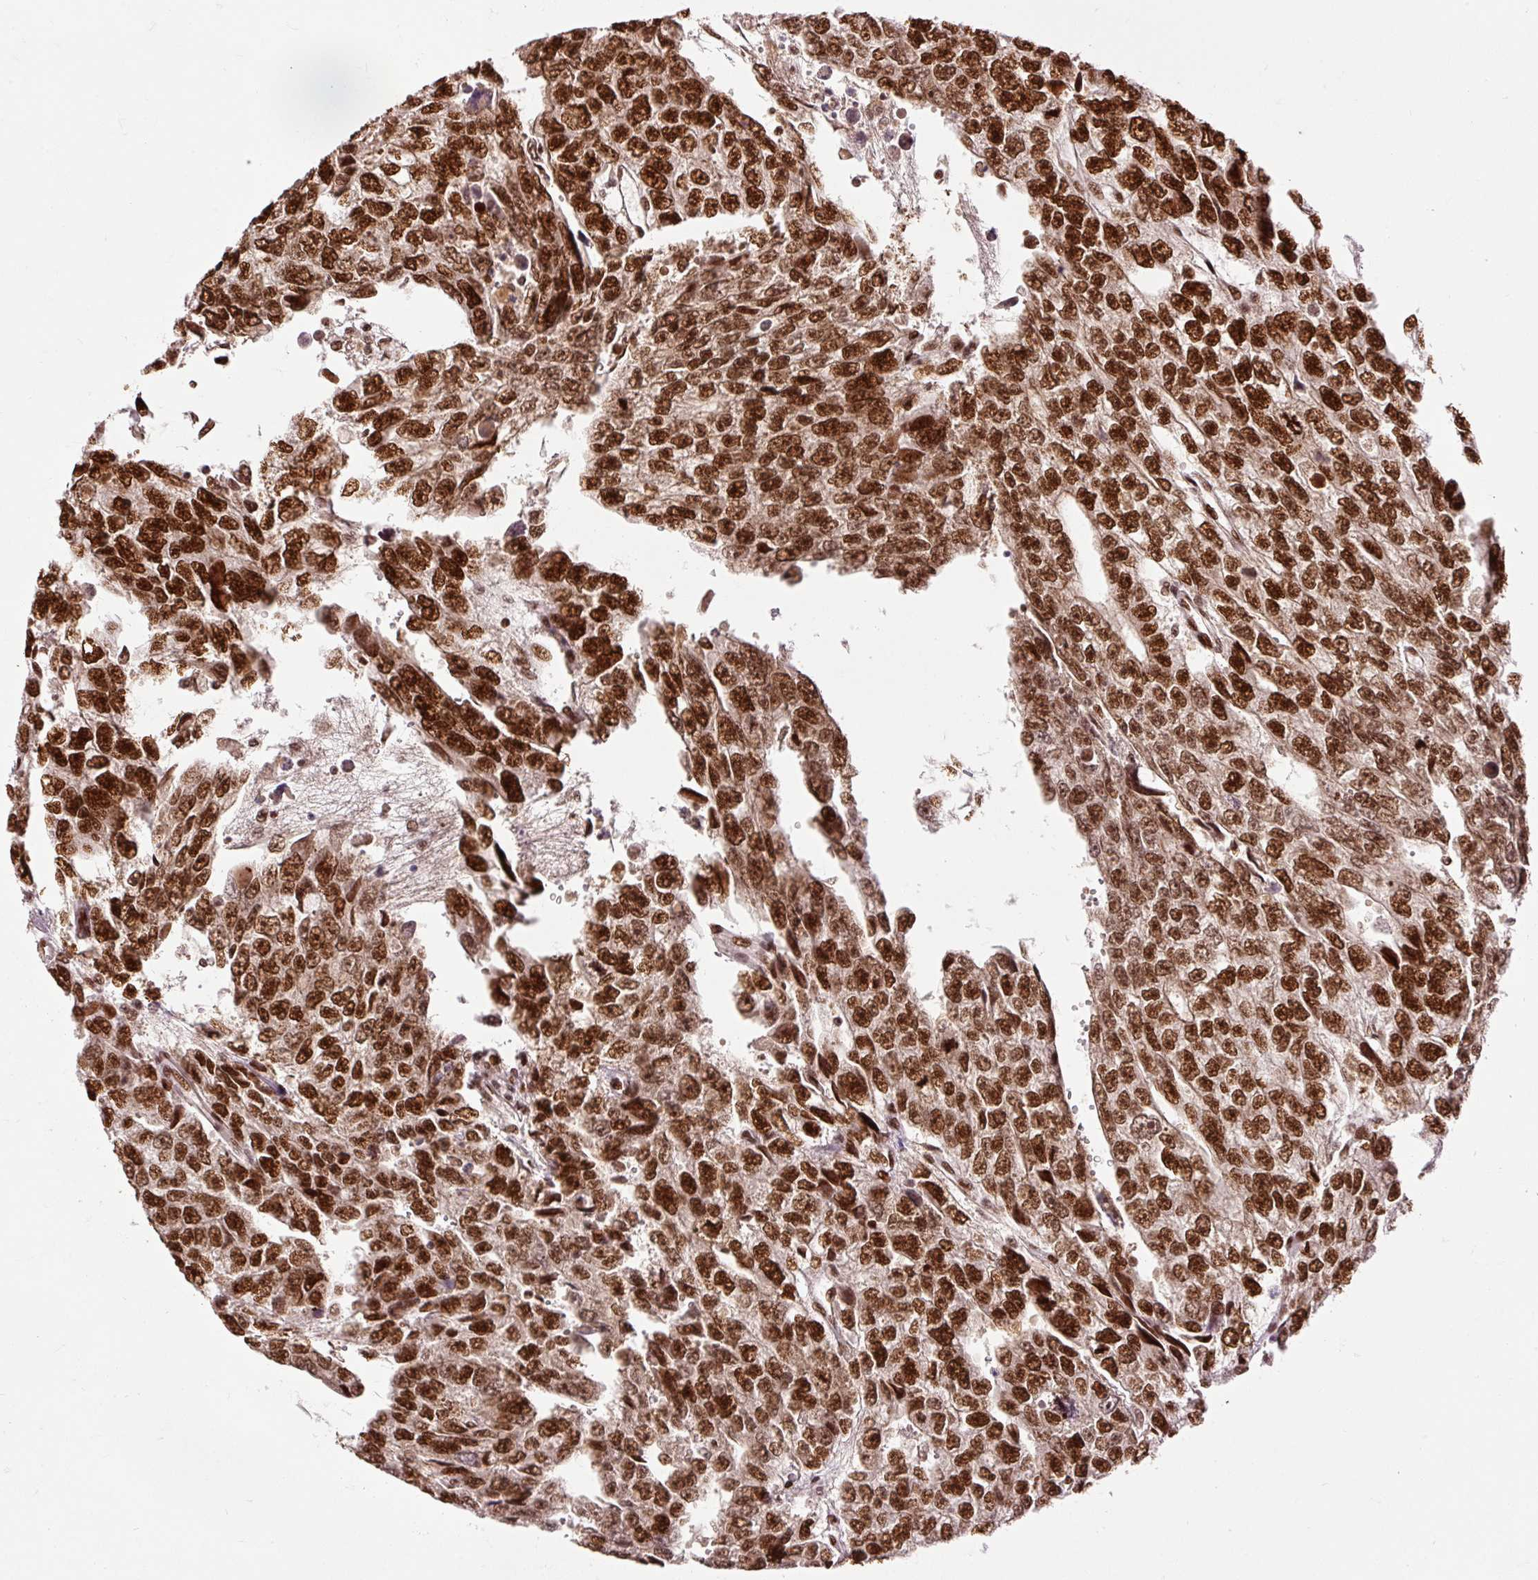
{"staining": {"intensity": "strong", "quantity": ">75%", "location": "nuclear"}, "tissue": "testis cancer", "cell_type": "Tumor cells", "image_type": "cancer", "snomed": [{"axis": "morphology", "description": "Carcinoma, Embryonal, NOS"}, {"axis": "topography", "description": "Testis"}], "caption": "IHC of human embryonal carcinoma (testis) demonstrates high levels of strong nuclear expression in about >75% of tumor cells. (brown staining indicates protein expression, while blue staining denotes nuclei).", "gene": "ZBTB44", "patient": {"sex": "male", "age": 20}}